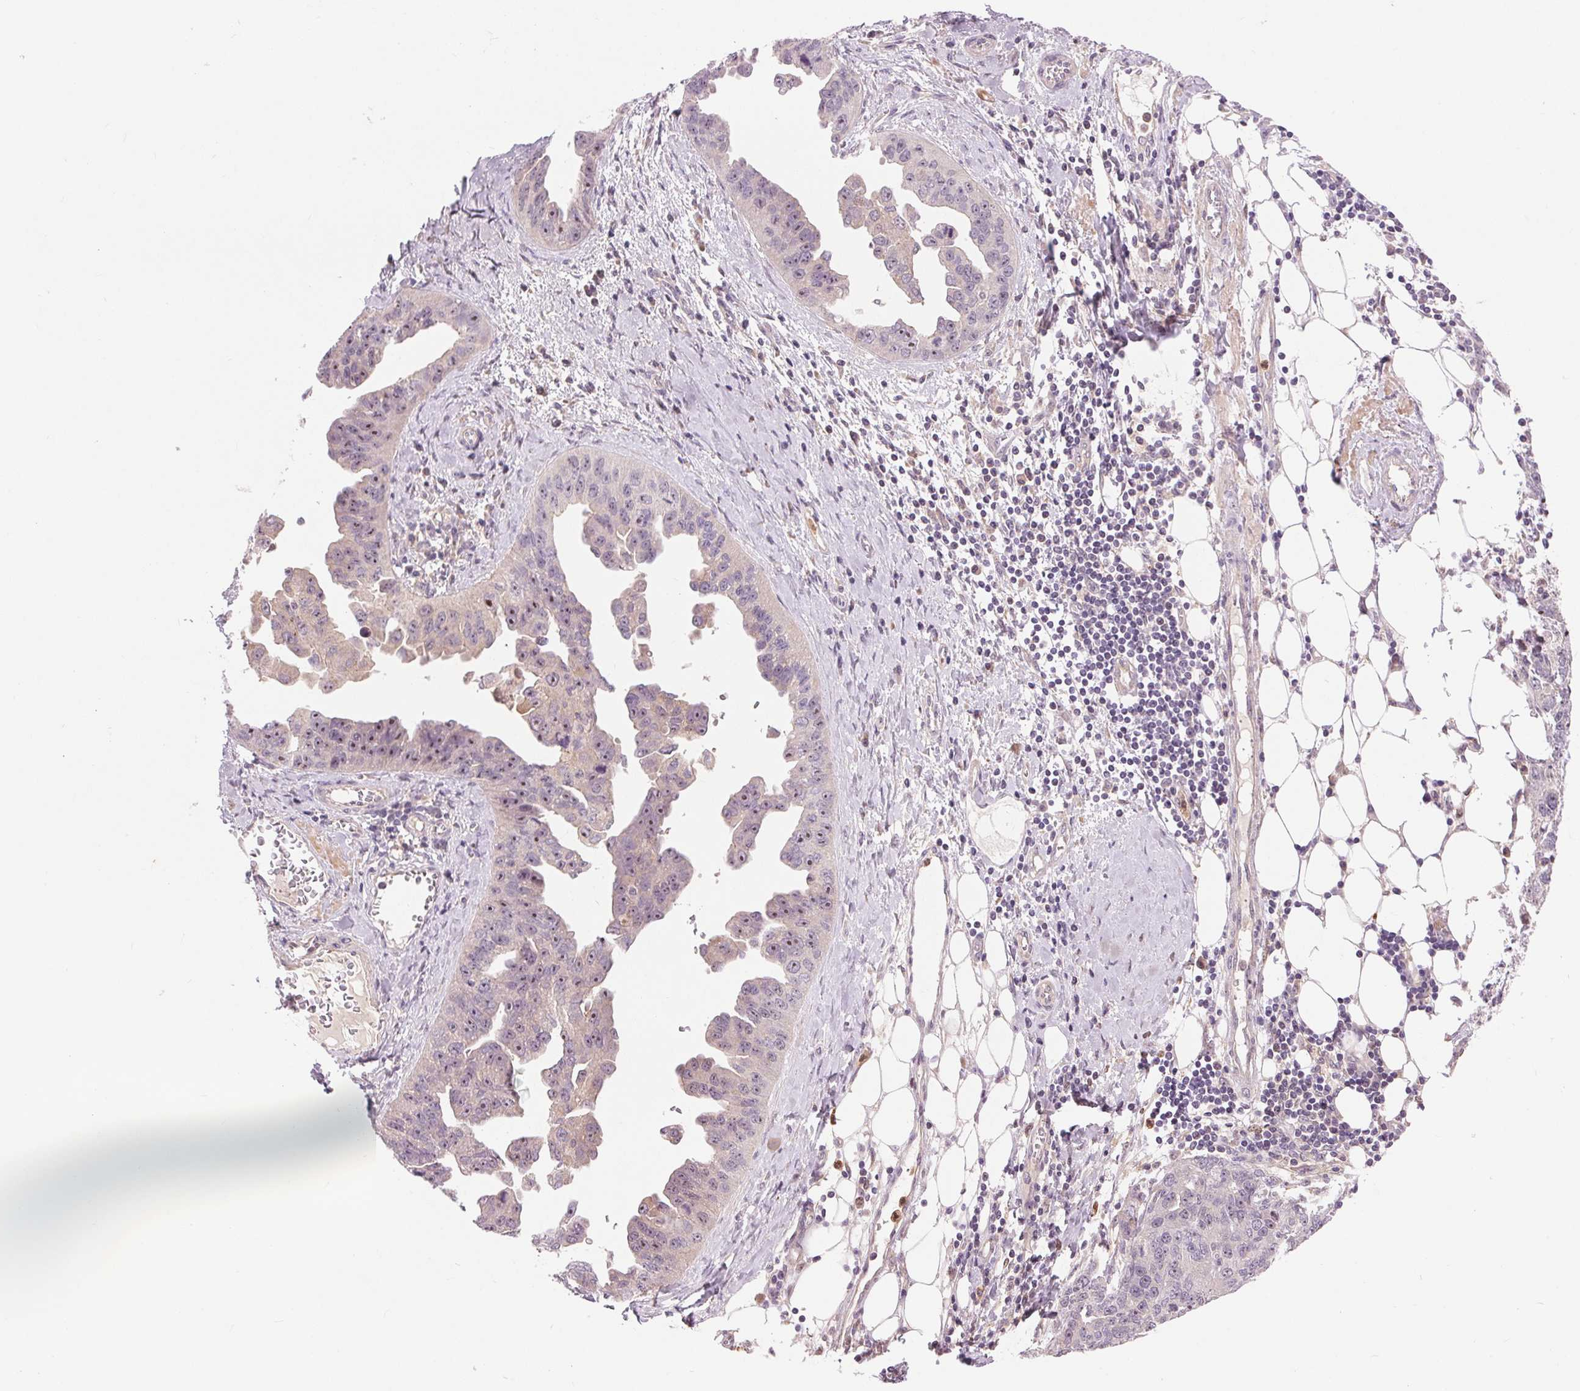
{"staining": {"intensity": "weak", "quantity": "25%-75%", "location": "nuclear"}, "tissue": "ovarian cancer", "cell_type": "Tumor cells", "image_type": "cancer", "snomed": [{"axis": "morphology", "description": "Cystadenocarcinoma, serous, NOS"}, {"axis": "topography", "description": "Ovary"}], "caption": "Immunohistochemistry micrograph of neoplastic tissue: ovarian serous cystadenocarcinoma stained using immunohistochemistry (IHC) demonstrates low levels of weak protein expression localized specifically in the nuclear of tumor cells, appearing as a nuclear brown color.", "gene": "RANBP3L", "patient": {"sex": "female", "age": 75}}